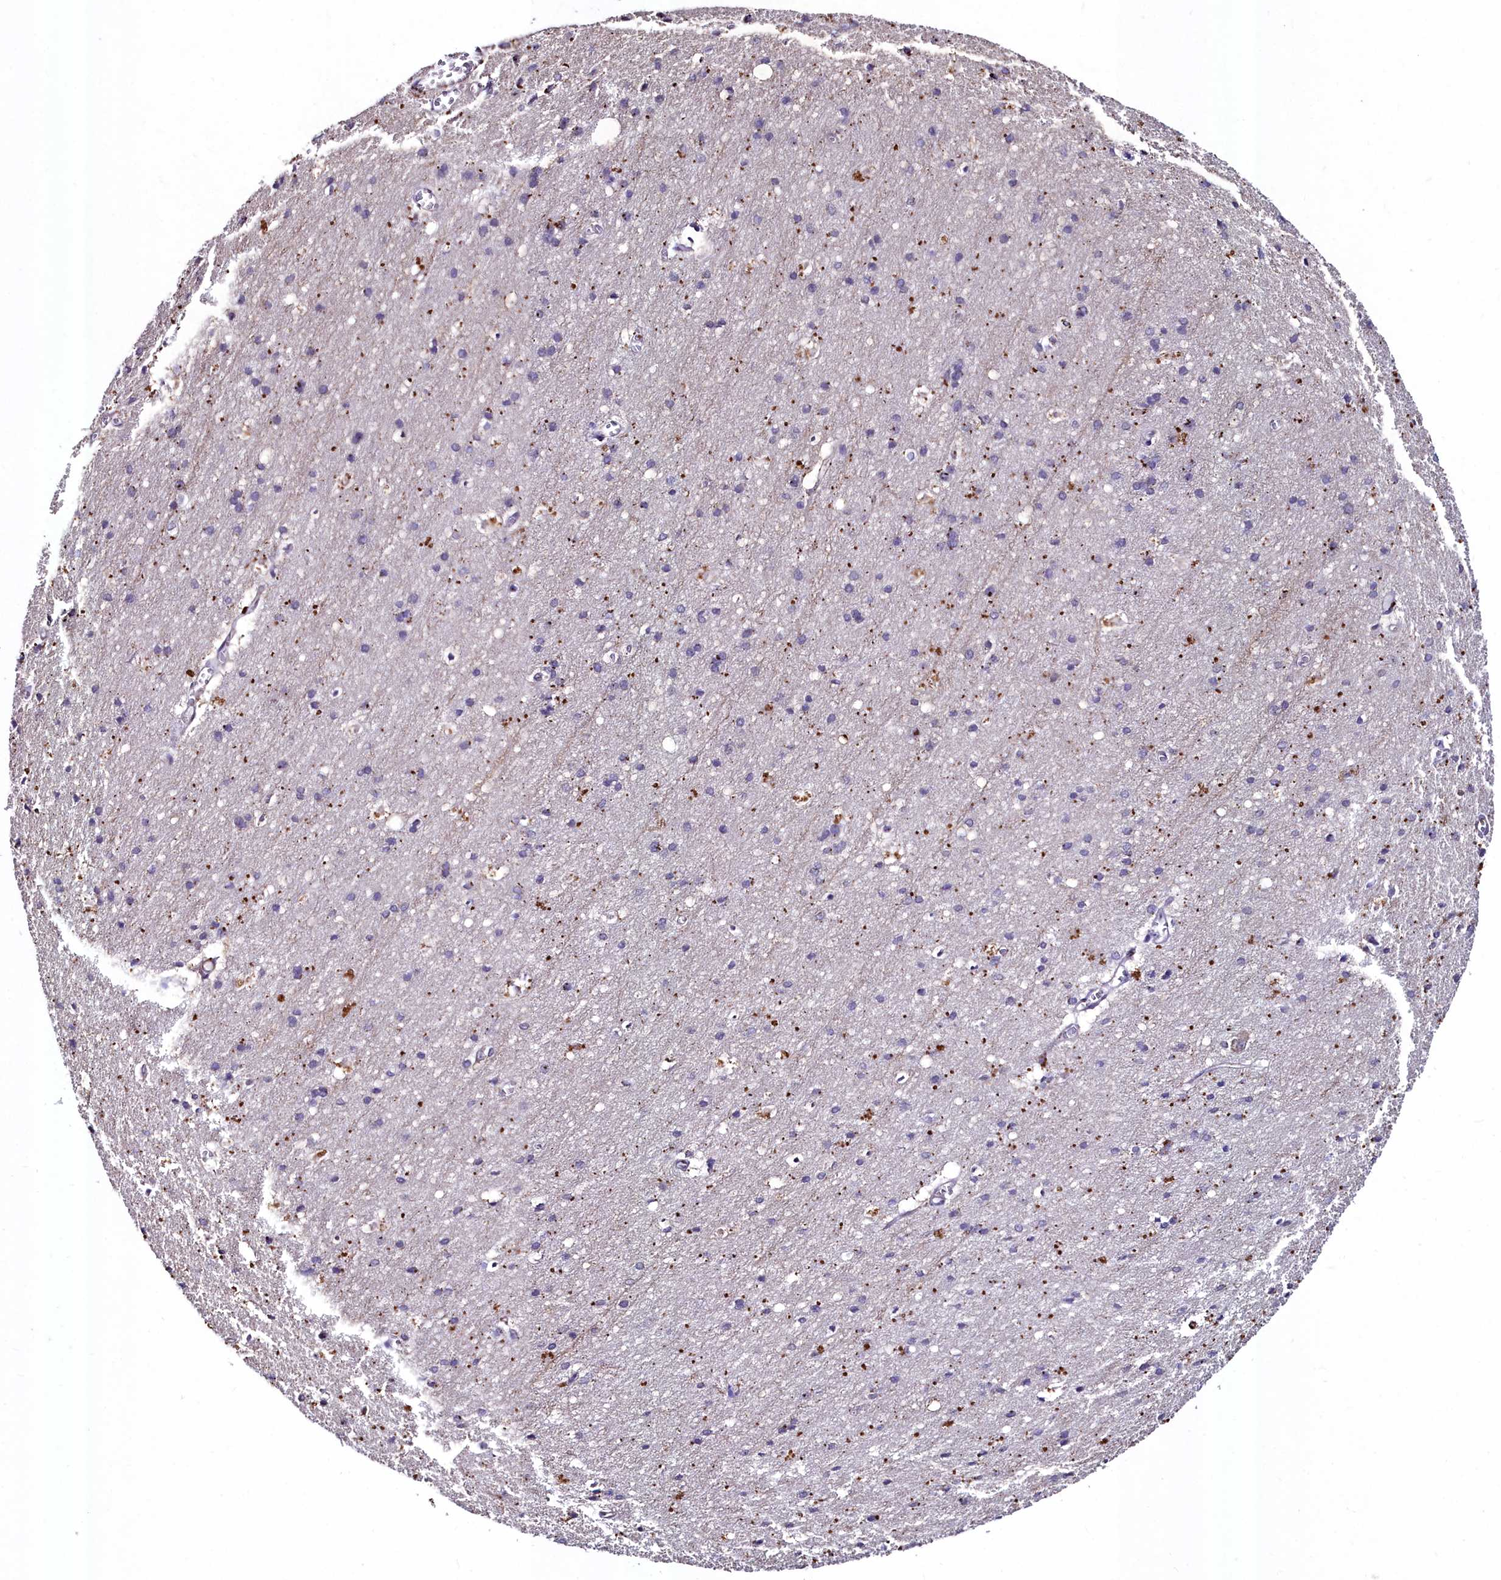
{"staining": {"intensity": "weak", "quantity": "25%-75%", "location": "cytoplasmic/membranous"}, "tissue": "cerebral cortex", "cell_type": "Endothelial cells", "image_type": "normal", "snomed": [{"axis": "morphology", "description": "Normal tissue, NOS"}, {"axis": "topography", "description": "Cerebral cortex"}], "caption": "Immunohistochemical staining of normal human cerebral cortex reveals weak cytoplasmic/membranous protein staining in about 25%-75% of endothelial cells.", "gene": "AMBRA1", "patient": {"sex": "male", "age": 54}}